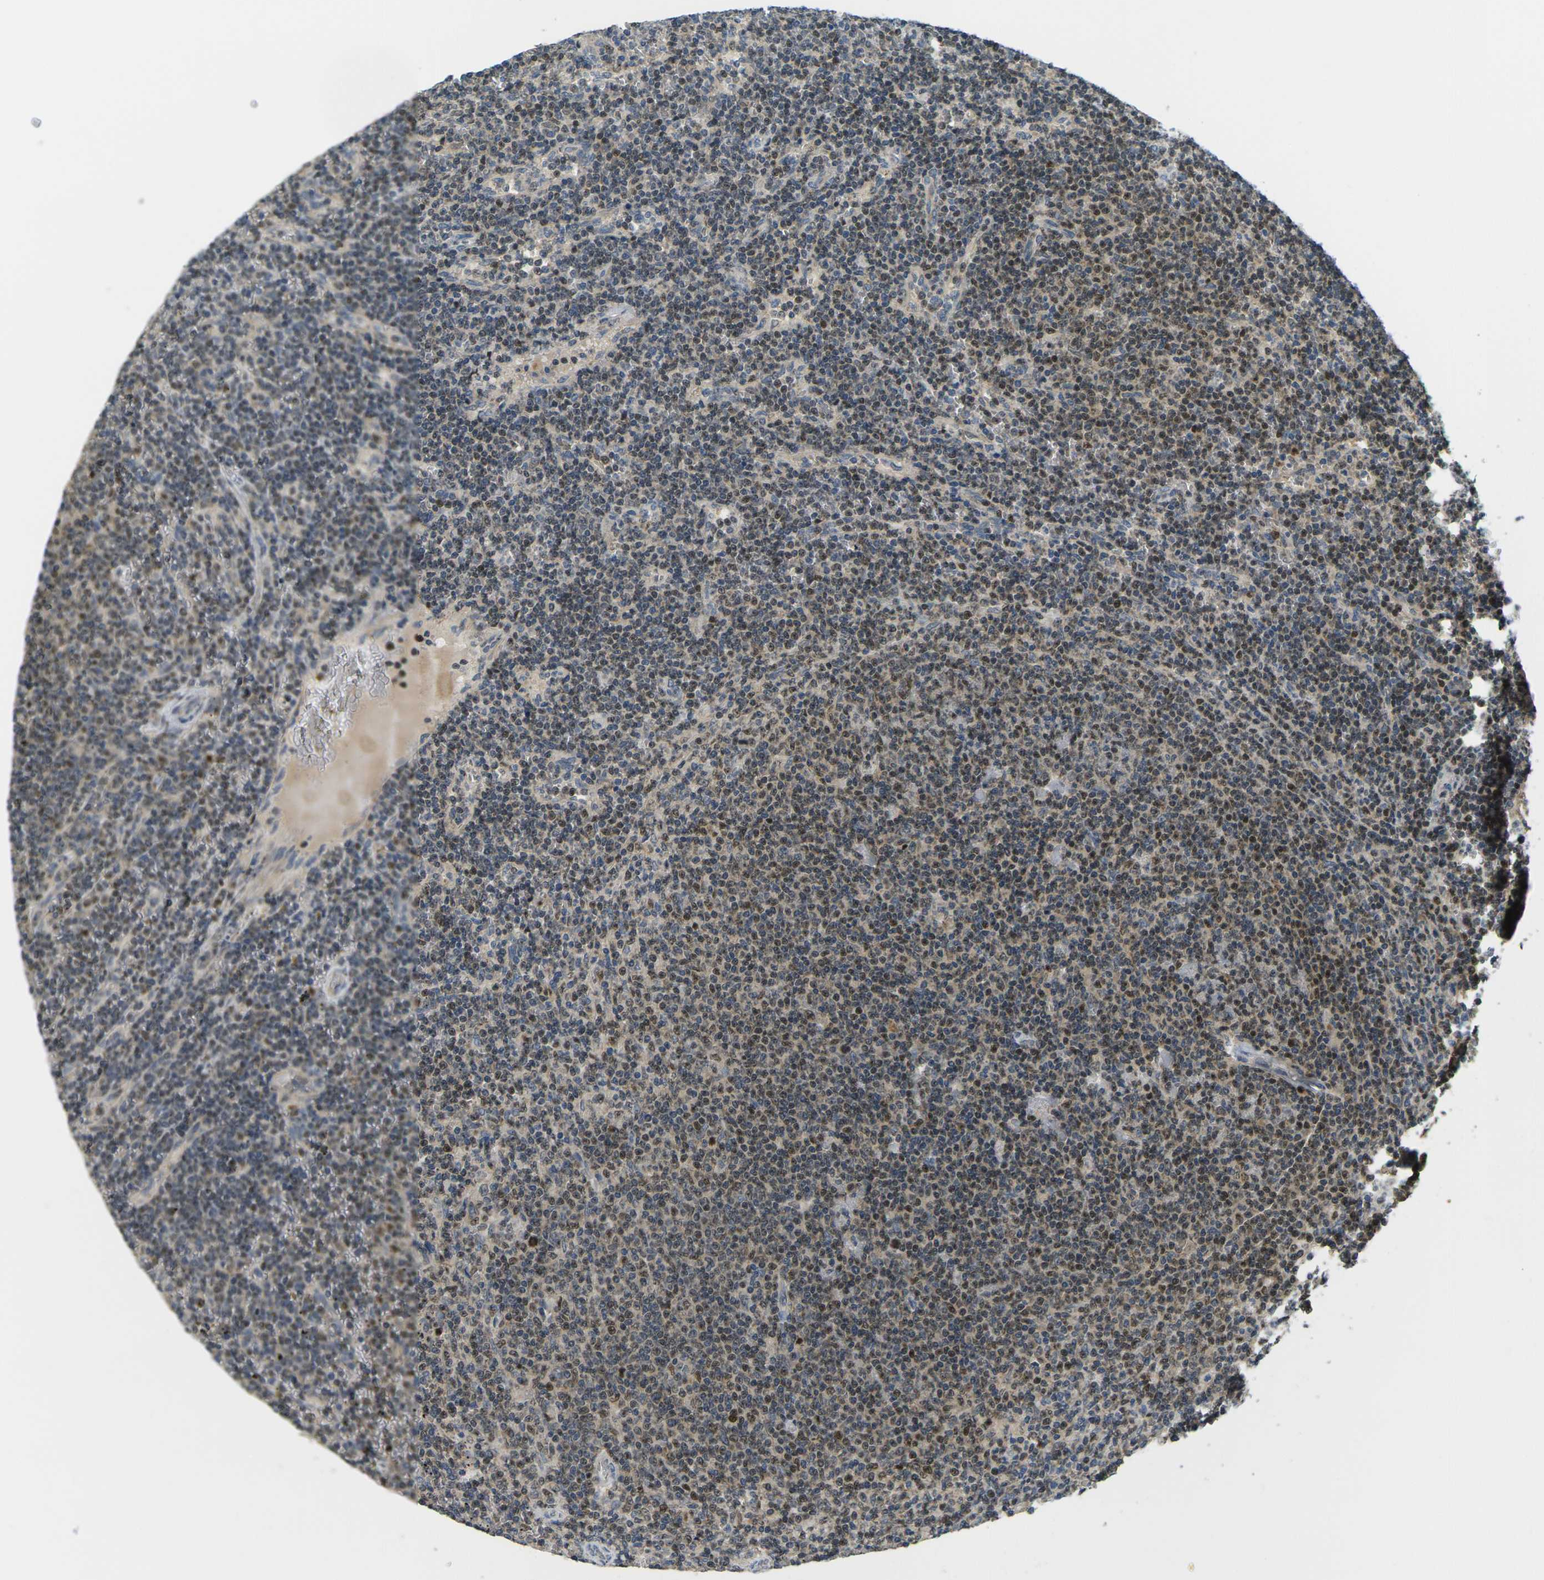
{"staining": {"intensity": "moderate", "quantity": "25%-75%", "location": "nuclear"}, "tissue": "lymphoma", "cell_type": "Tumor cells", "image_type": "cancer", "snomed": [{"axis": "morphology", "description": "Malignant lymphoma, non-Hodgkin's type, Low grade"}, {"axis": "topography", "description": "Spleen"}], "caption": "The photomicrograph demonstrates staining of lymphoma, revealing moderate nuclear protein expression (brown color) within tumor cells.", "gene": "KLHL8", "patient": {"sex": "female", "age": 50}}